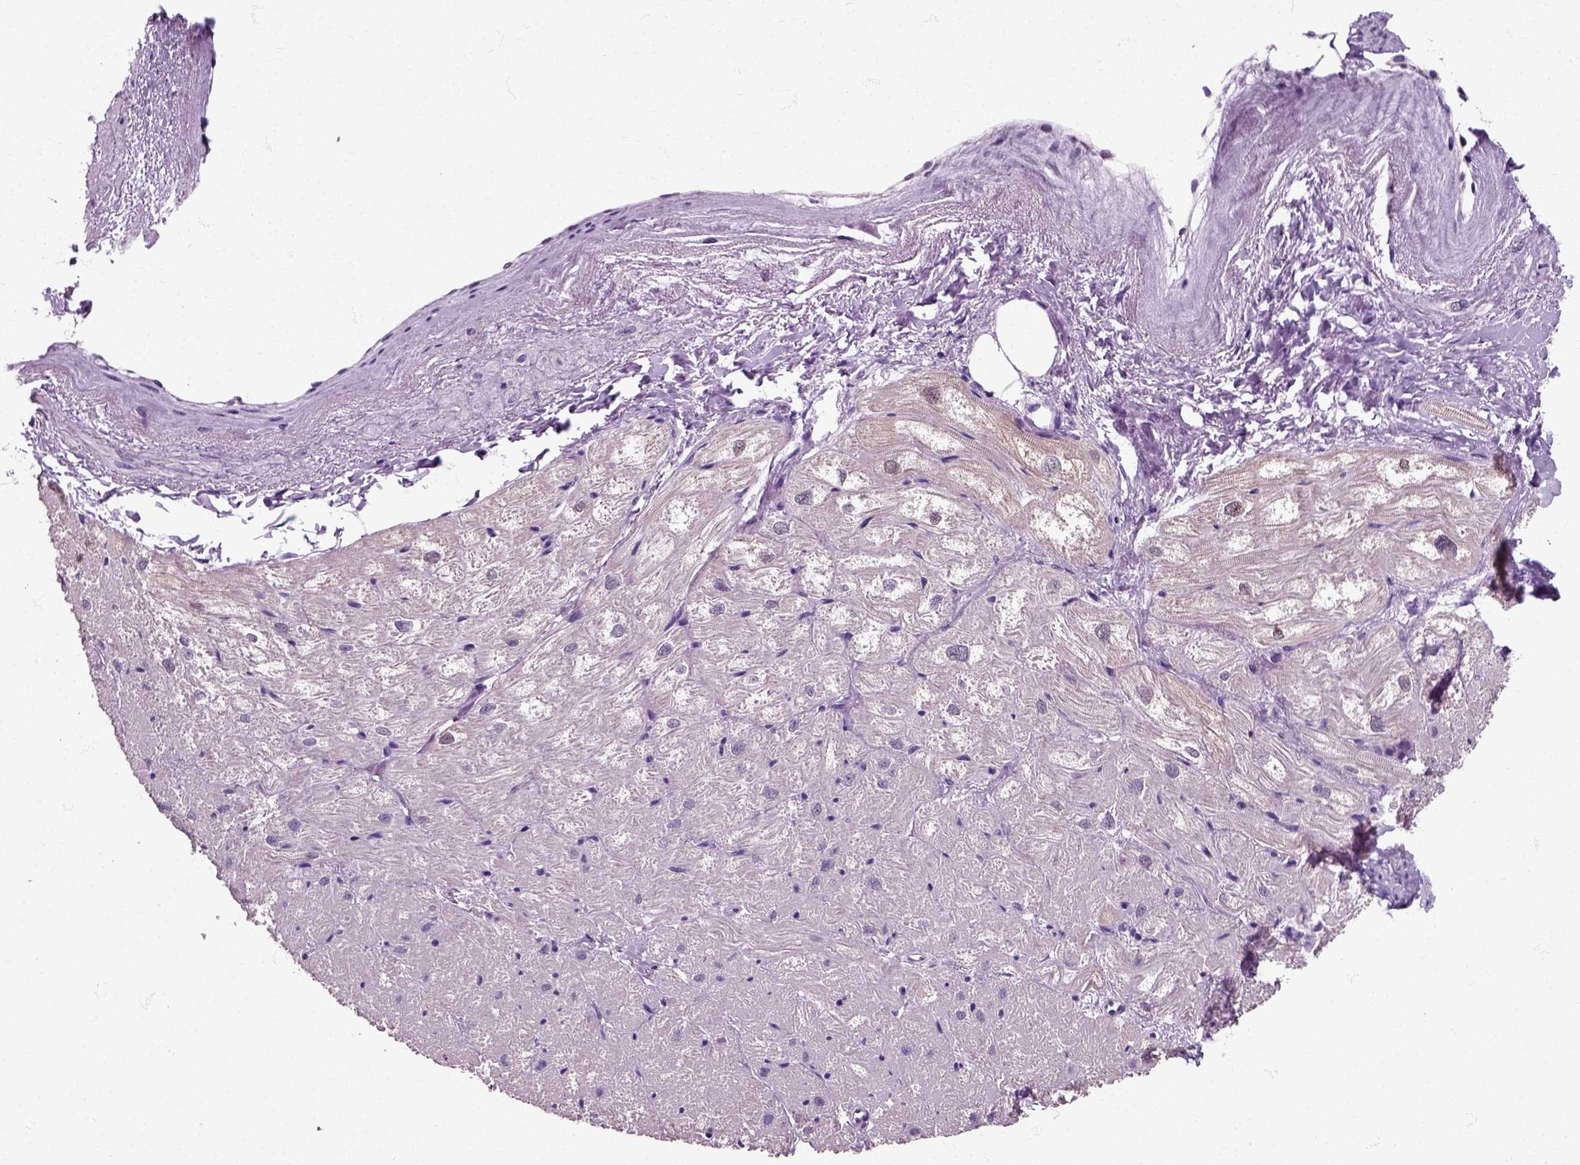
{"staining": {"intensity": "negative", "quantity": "none", "location": "none"}, "tissue": "heart muscle", "cell_type": "Cardiomyocytes", "image_type": "normal", "snomed": [{"axis": "morphology", "description": "Normal tissue, NOS"}, {"axis": "topography", "description": "Heart"}], "caption": "Immunohistochemistry histopathology image of benign heart muscle: human heart muscle stained with DAB (3,3'-diaminobenzidine) exhibits no significant protein expression in cardiomyocytes. Brightfield microscopy of immunohistochemistry (IHC) stained with DAB (3,3'-diaminobenzidine) (brown) and hematoxylin (blue), captured at high magnification.", "gene": "HSPA2", "patient": {"sex": "male", "age": 57}}